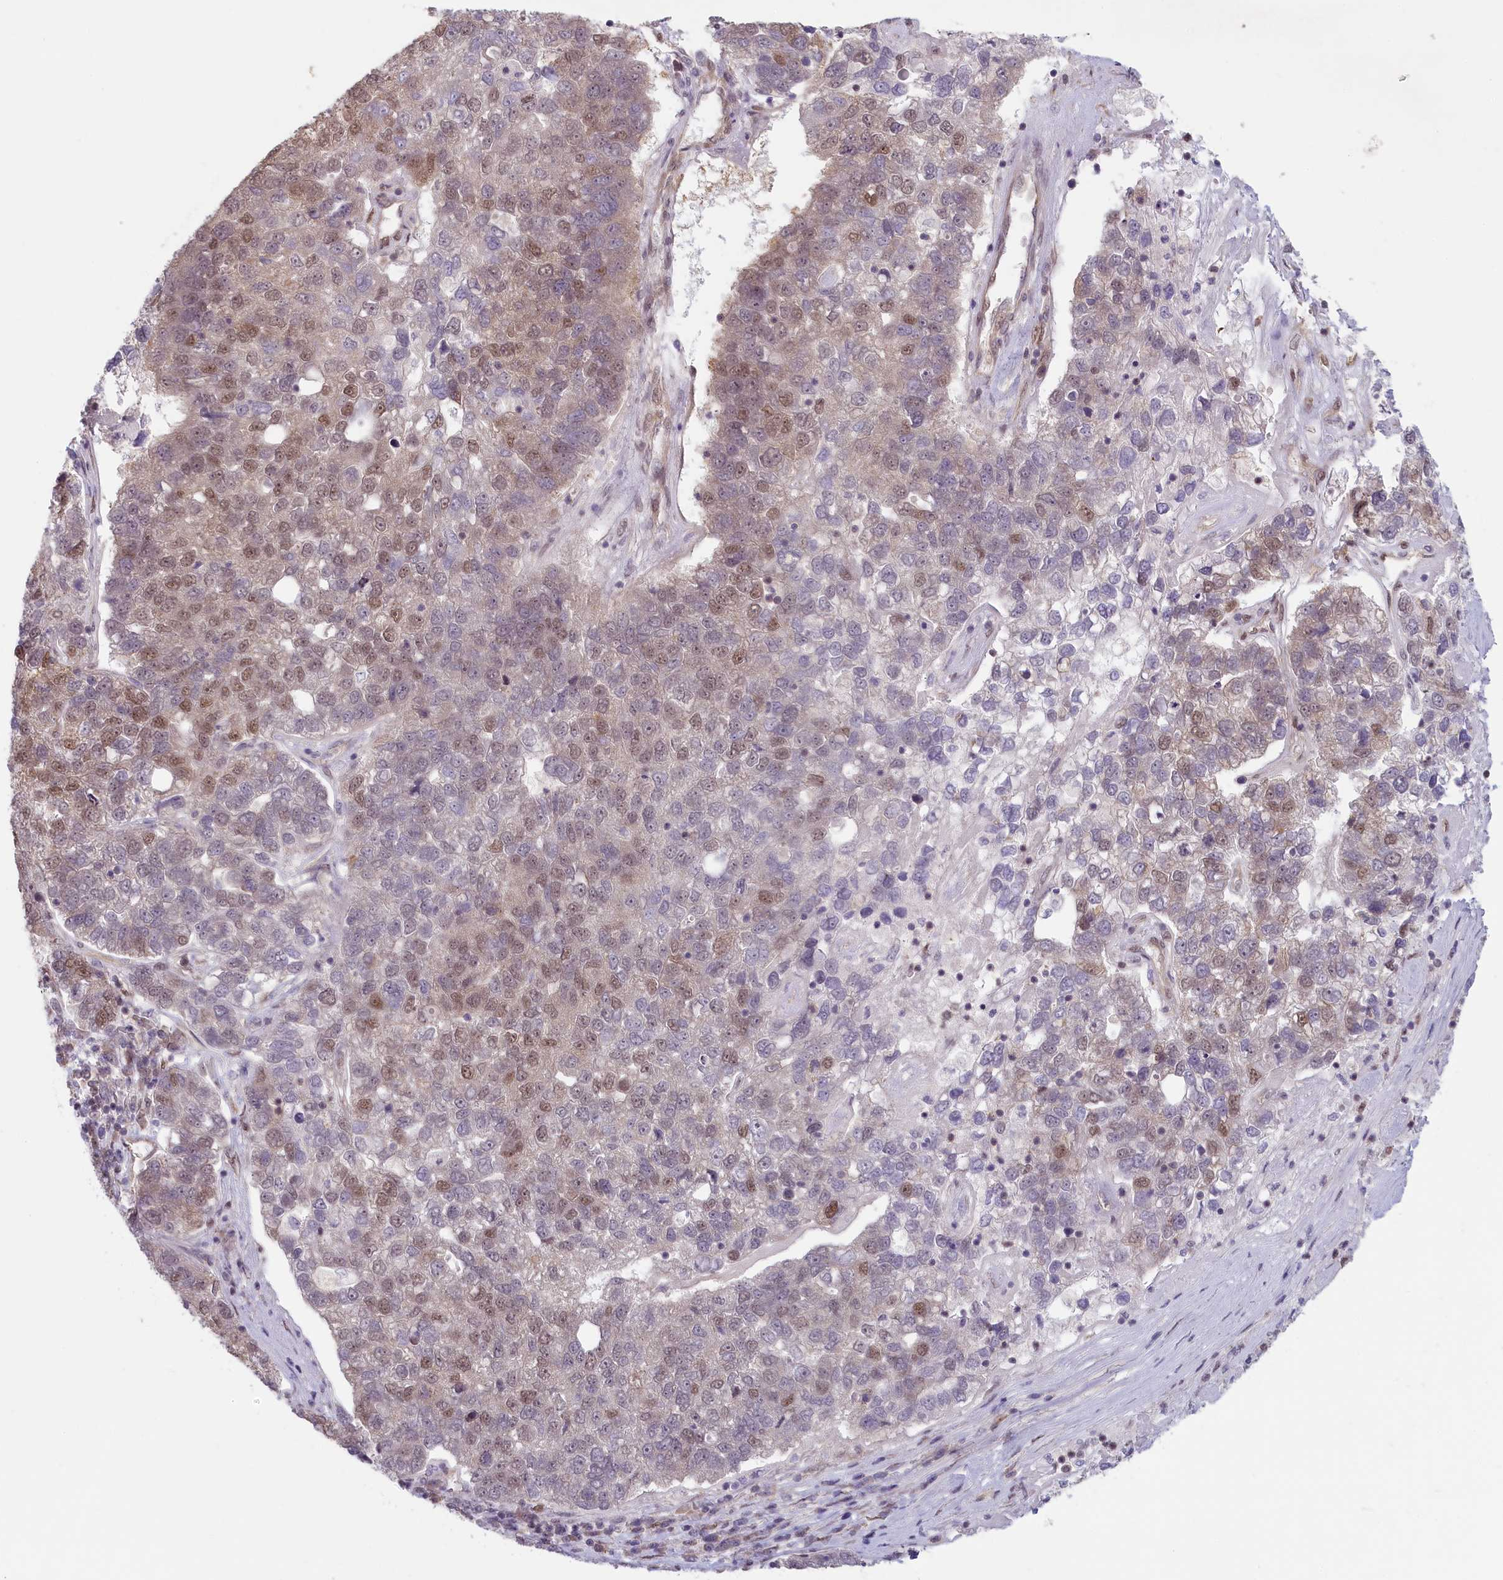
{"staining": {"intensity": "moderate", "quantity": "25%-75%", "location": "nuclear"}, "tissue": "pancreatic cancer", "cell_type": "Tumor cells", "image_type": "cancer", "snomed": [{"axis": "morphology", "description": "Adenocarcinoma, NOS"}, {"axis": "topography", "description": "Pancreas"}], "caption": "High-magnification brightfield microscopy of adenocarcinoma (pancreatic) stained with DAB (3,3'-diaminobenzidine) (brown) and counterstained with hematoxylin (blue). tumor cells exhibit moderate nuclear positivity is identified in approximately25%-75% of cells.", "gene": "C19orf44", "patient": {"sex": "female", "age": 61}}